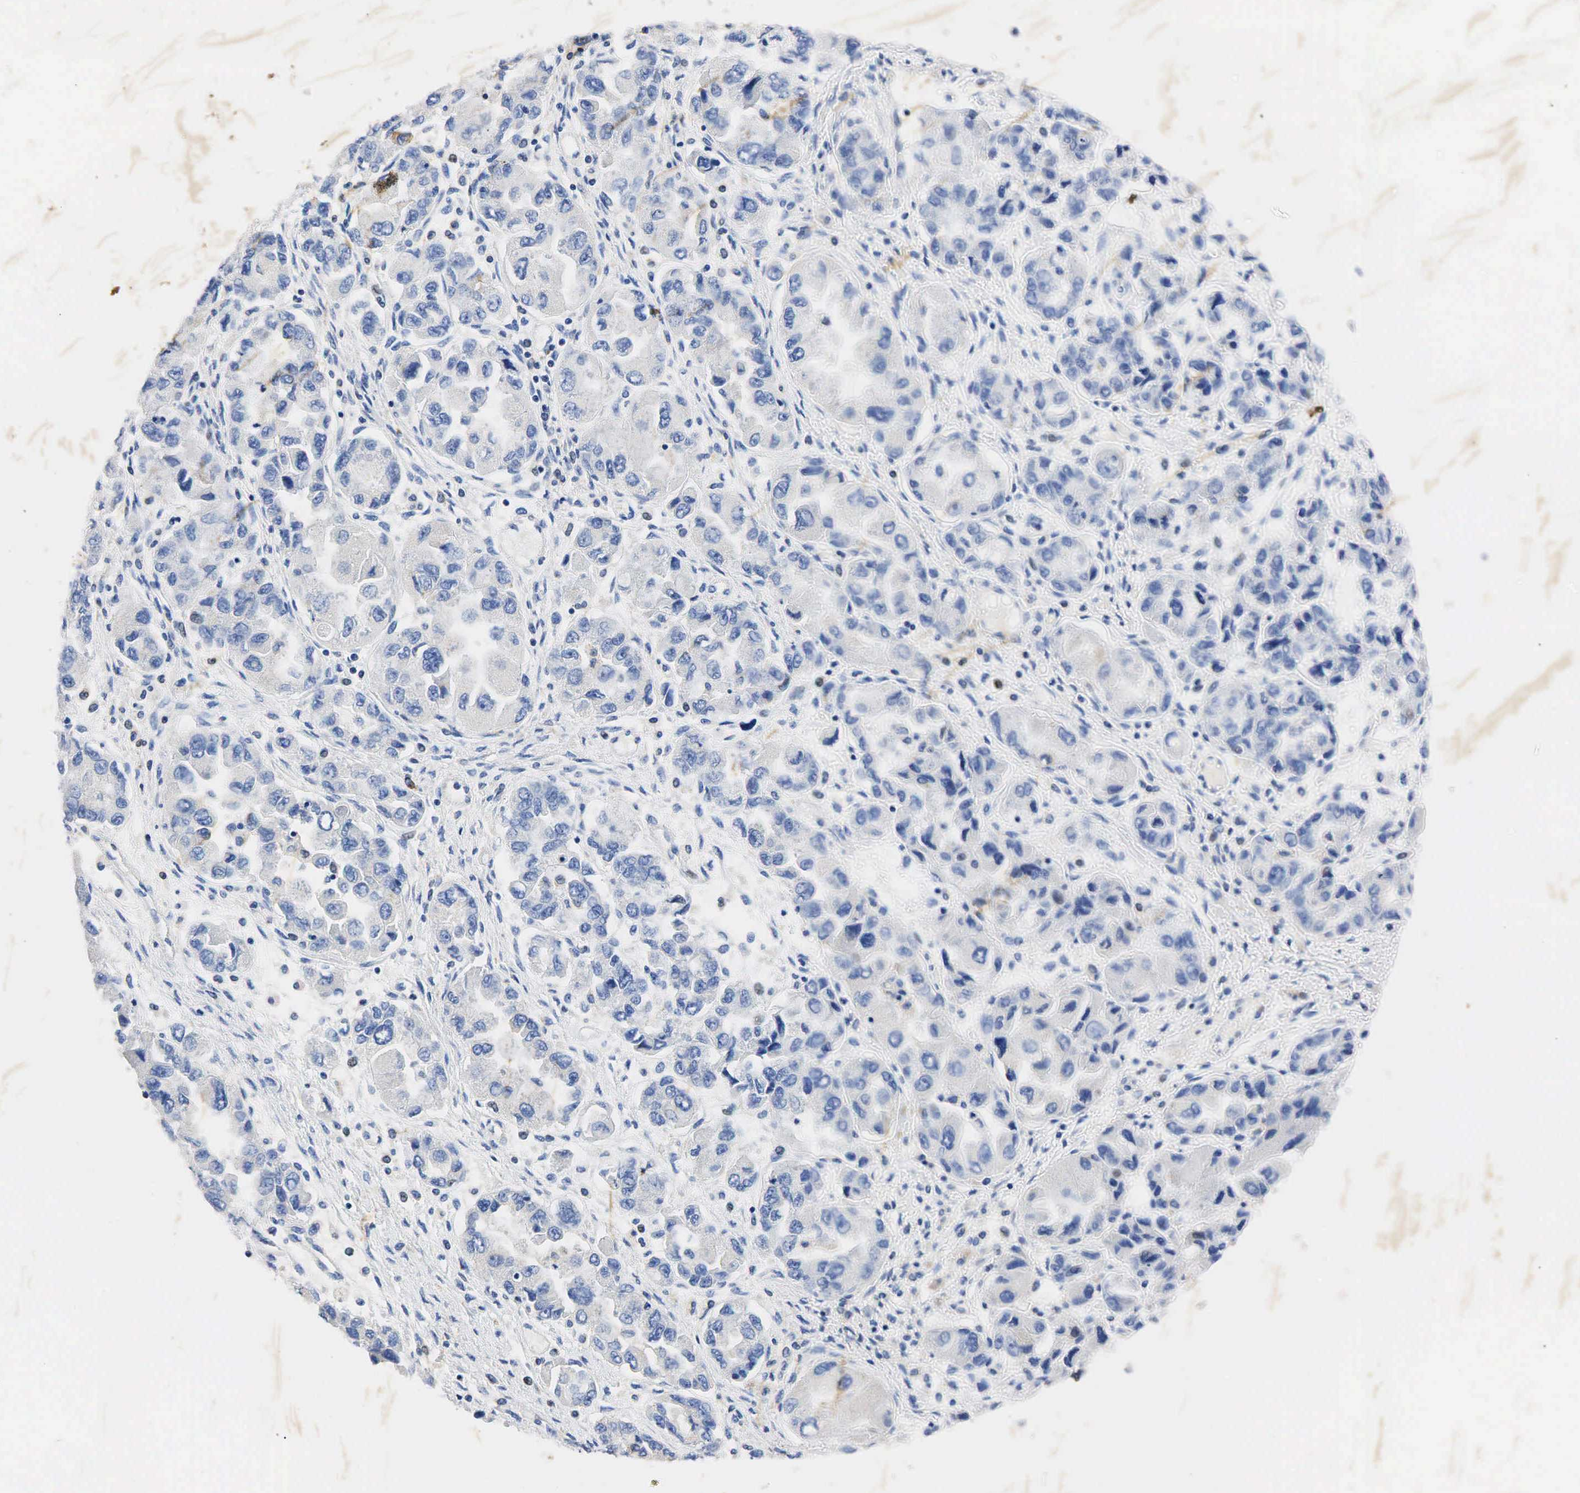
{"staining": {"intensity": "weak", "quantity": "<25%", "location": "cytoplasmic/membranous"}, "tissue": "ovarian cancer", "cell_type": "Tumor cells", "image_type": "cancer", "snomed": [{"axis": "morphology", "description": "Cystadenocarcinoma, serous, NOS"}, {"axis": "topography", "description": "Ovary"}], "caption": "Ovarian cancer (serous cystadenocarcinoma) was stained to show a protein in brown. There is no significant positivity in tumor cells. (Brightfield microscopy of DAB immunohistochemistry at high magnification).", "gene": "SYP", "patient": {"sex": "female", "age": 84}}